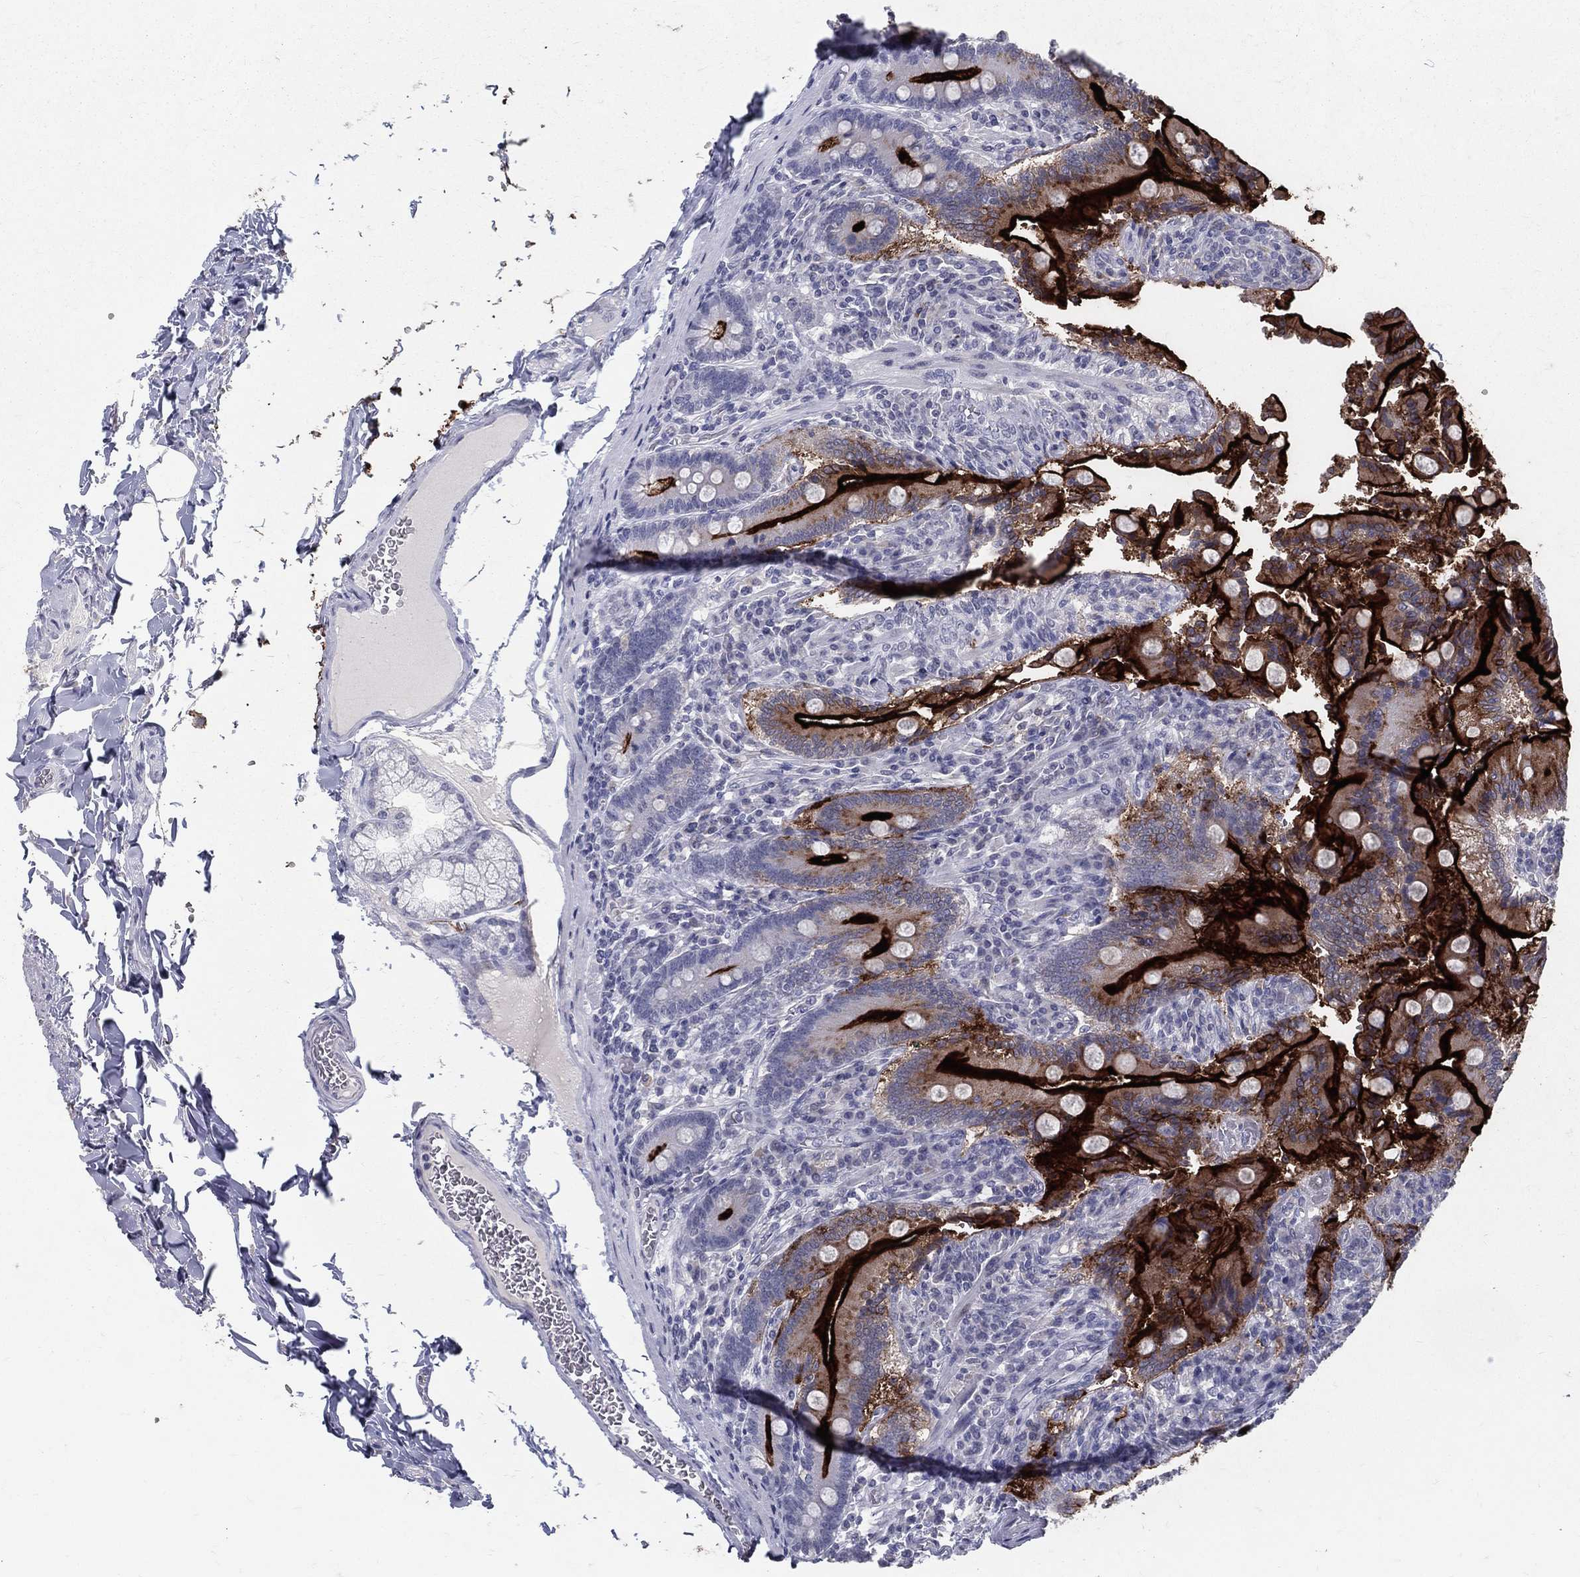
{"staining": {"intensity": "strong", "quantity": "25%-75%", "location": "cytoplasmic/membranous"}, "tissue": "duodenum", "cell_type": "Glandular cells", "image_type": "normal", "snomed": [{"axis": "morphology", "description": "Normal tissue, NOS"}, {"axis": "topography", "description": "Duodenum"}], "caption": "High-magnification brightfield microscopy of benign duodenum stained with DAB (3,3'-diaminobenzidine) (brown) and counterstained with hematoxylin (blue). glandular cells exhibit strong cytoplasmic/membranous staining is identified in approximately25%-75% of cells. The protein of interest is shown in brown color, while the nuclei are stained blue.", "gene": "ACE2", "patient": {"sex": "female", "age": 62}}